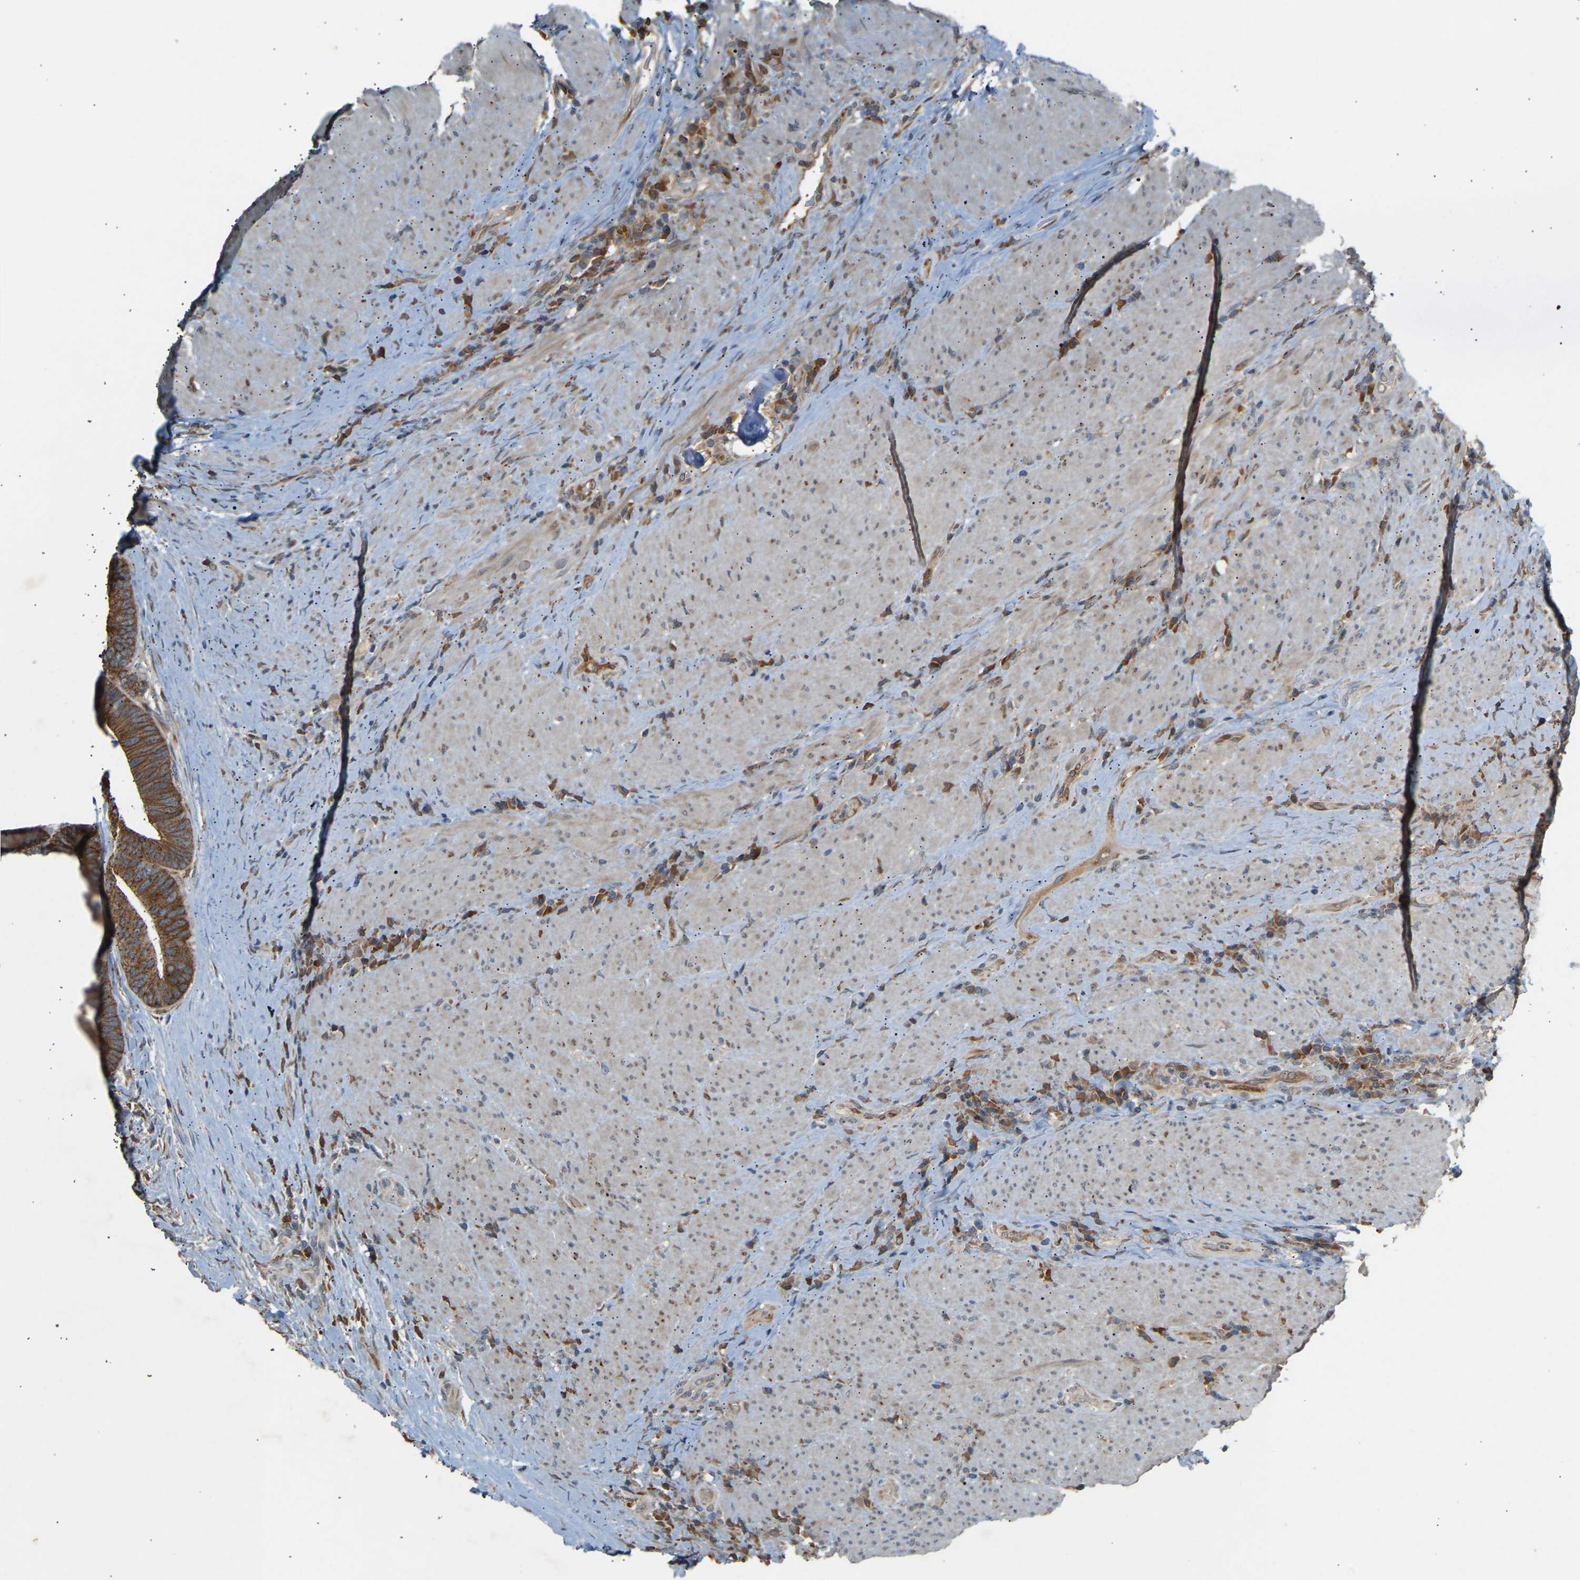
{"staining": {"intensity": "moderate", "quantity": ">75%", "location": "cytoplasmic/membranous"}, "tissue": "colorectal cancer", "cell_type": "Tumor cells", "image_type": "cancer", "snomed": [{"axis": "morphology", "description": "Adenocarcinoma, NOS"}, {"axis": "topography", "description": "Rectum"}], "caption": "Colorectal cancer stained for a protein (brown) displays moderate cytoplasmic/membranous positive expression in approximately >75% of tumor cells.", "gene": "PTCD1", "patient": {"sex": "male", "age": 72}}